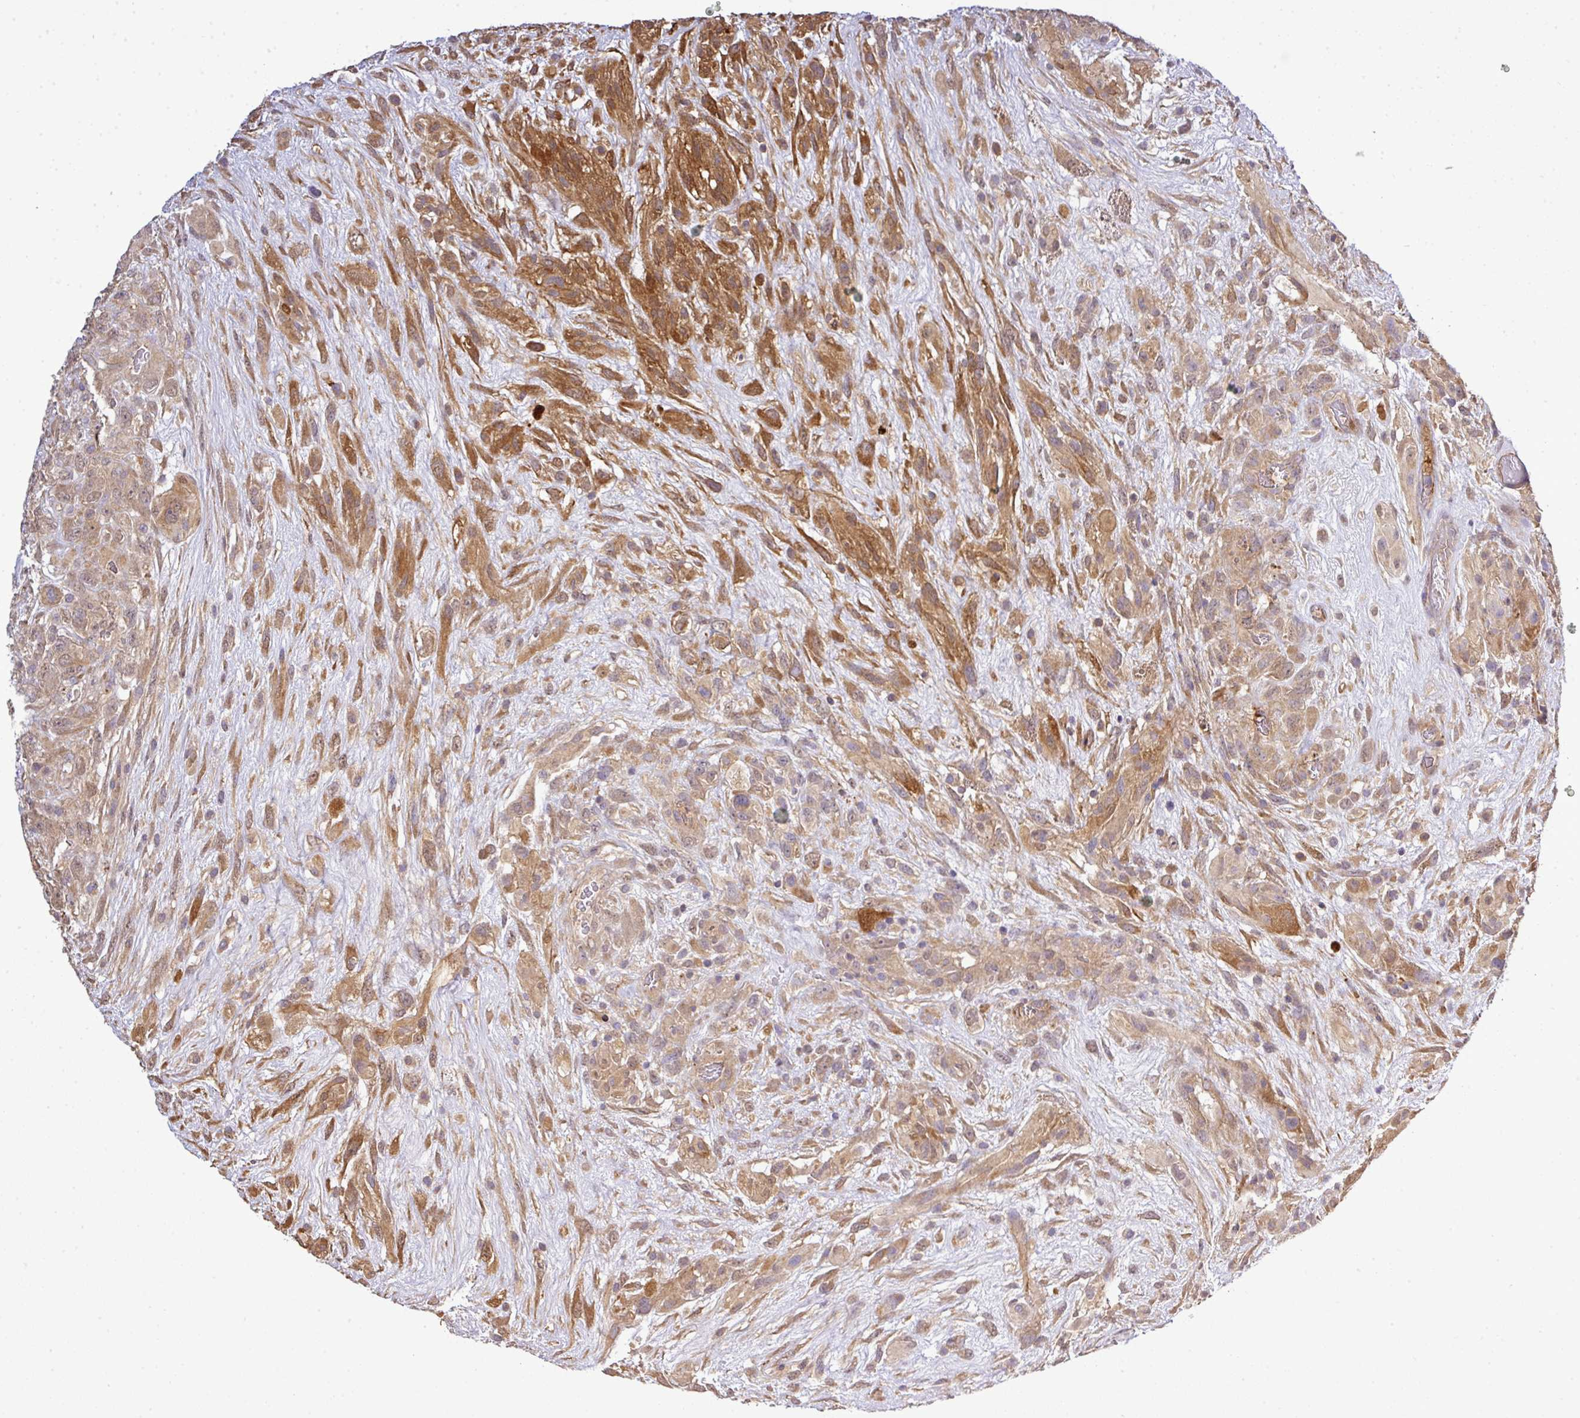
{"staining": {"intensity": "moderate", "quantity": ">75%", "location": "cytoplasmic/membranous"}, "tissue": "glioma", "cell_type": "Tumor cells", "image_type": "cancer", "snomed": [{"axis": "morphology", "description": "Glioma, malignant, High grade"}, {"axis": "topography", "description": "Brain"}], "caption": "Brown immunohistochemical staining in glioma reveals moderate cytoplasmic/membranous positivity in about >75% of tumor cells.", "gene": "TMEM107", "patient": {"sex": "male", "age": 61}}